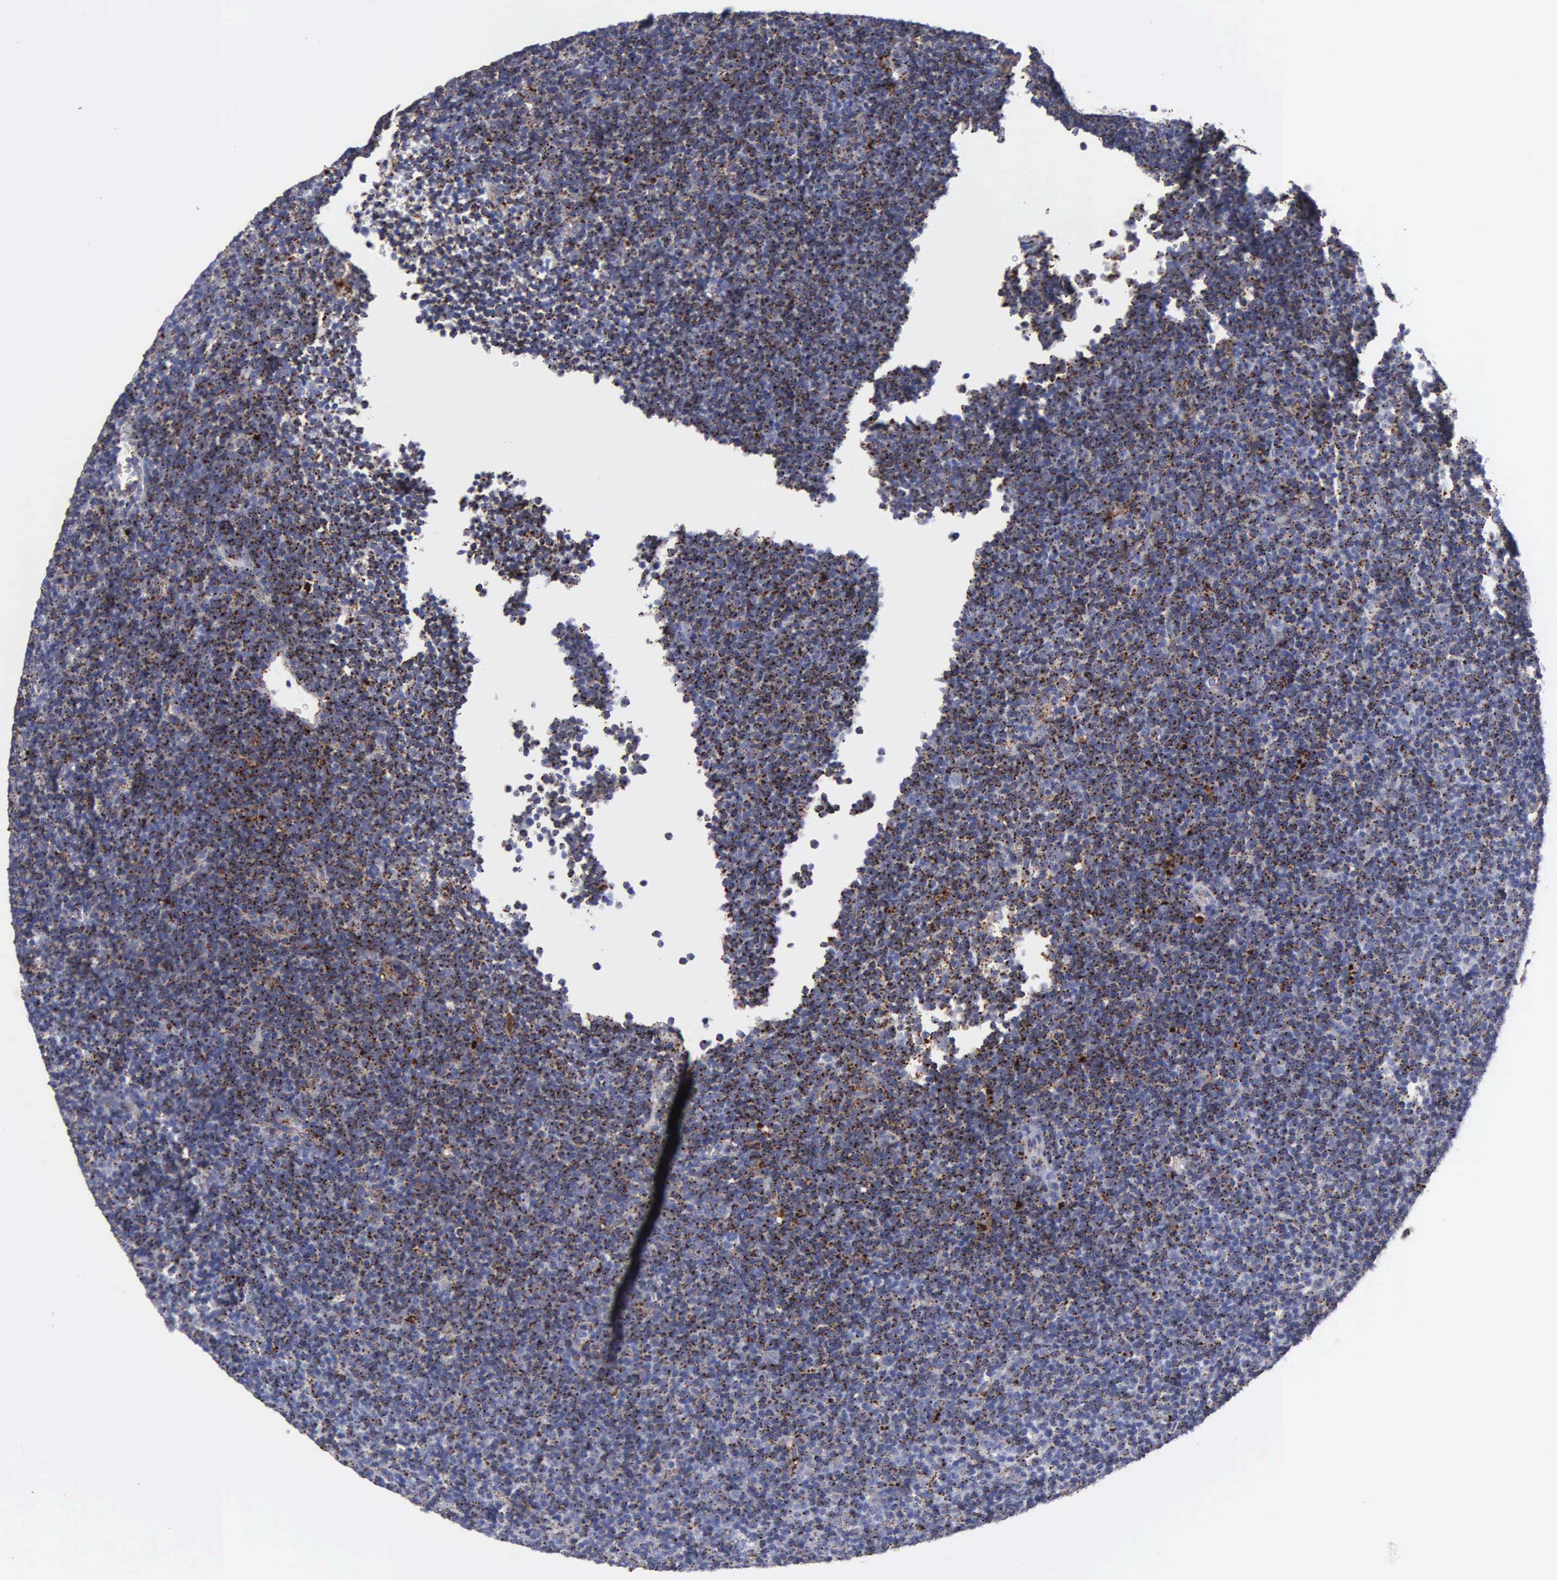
{"staining": {"intensity": "moderate", "quantity": "25%-75%", "location": "cytoplasmic/membranous"}, "tissue": "lymphoma", "cell_type": "Tumor cells", "image_type": "cancer", "snomed": [{"axis": "morphology", "description": "Malignant lymphoma, non-Hodgkin's type, Low grade"}, {"axis": "topography", "description": "Lymph node"}], "caption": "Protein positivity by IHC reveals moderate cytoplasmic/membranous expression in approximately 25%-75% of tumor cells in malignant lymphoma, non-Hodgkin's type (low-grade).", "gene": "CTSH", "patient": {"sex": "male", "age": 57}}